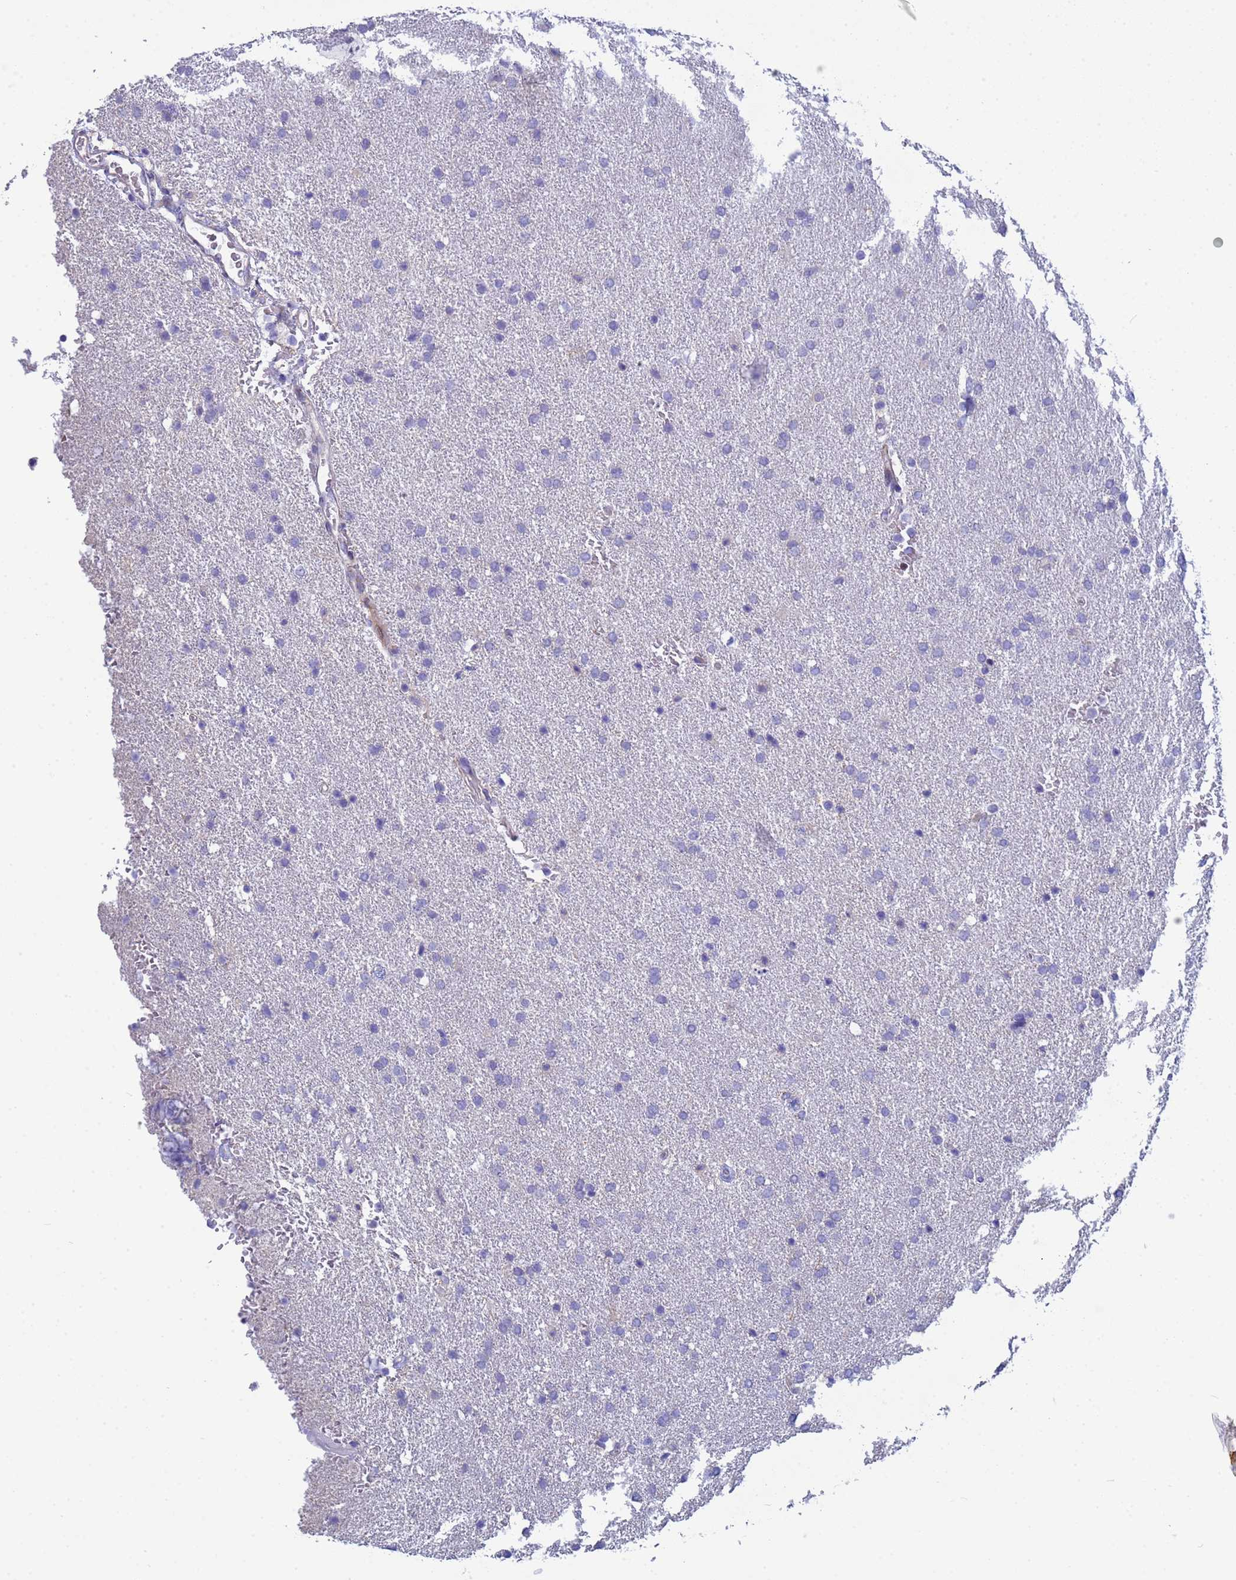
{"staining": {"intensity": "negative", "quantity": "none", "location": "none"}, "tissue": "glioma", "cell_type": "Tumor cells", "image_type": "cancer", "snomed": [{"axis": "morphology", "description": "Glioma, malignant, High grade"}, {"axis": "topography", "description": "Brain"}], "caption": "High power microscopy image of an immunohistochemistry (IHC) image of malignant high-grade glioma, revealing no significant staining in tumor cells.", "gene": "PPP6R1", "patient": {"sex": "male", "age": 72}}